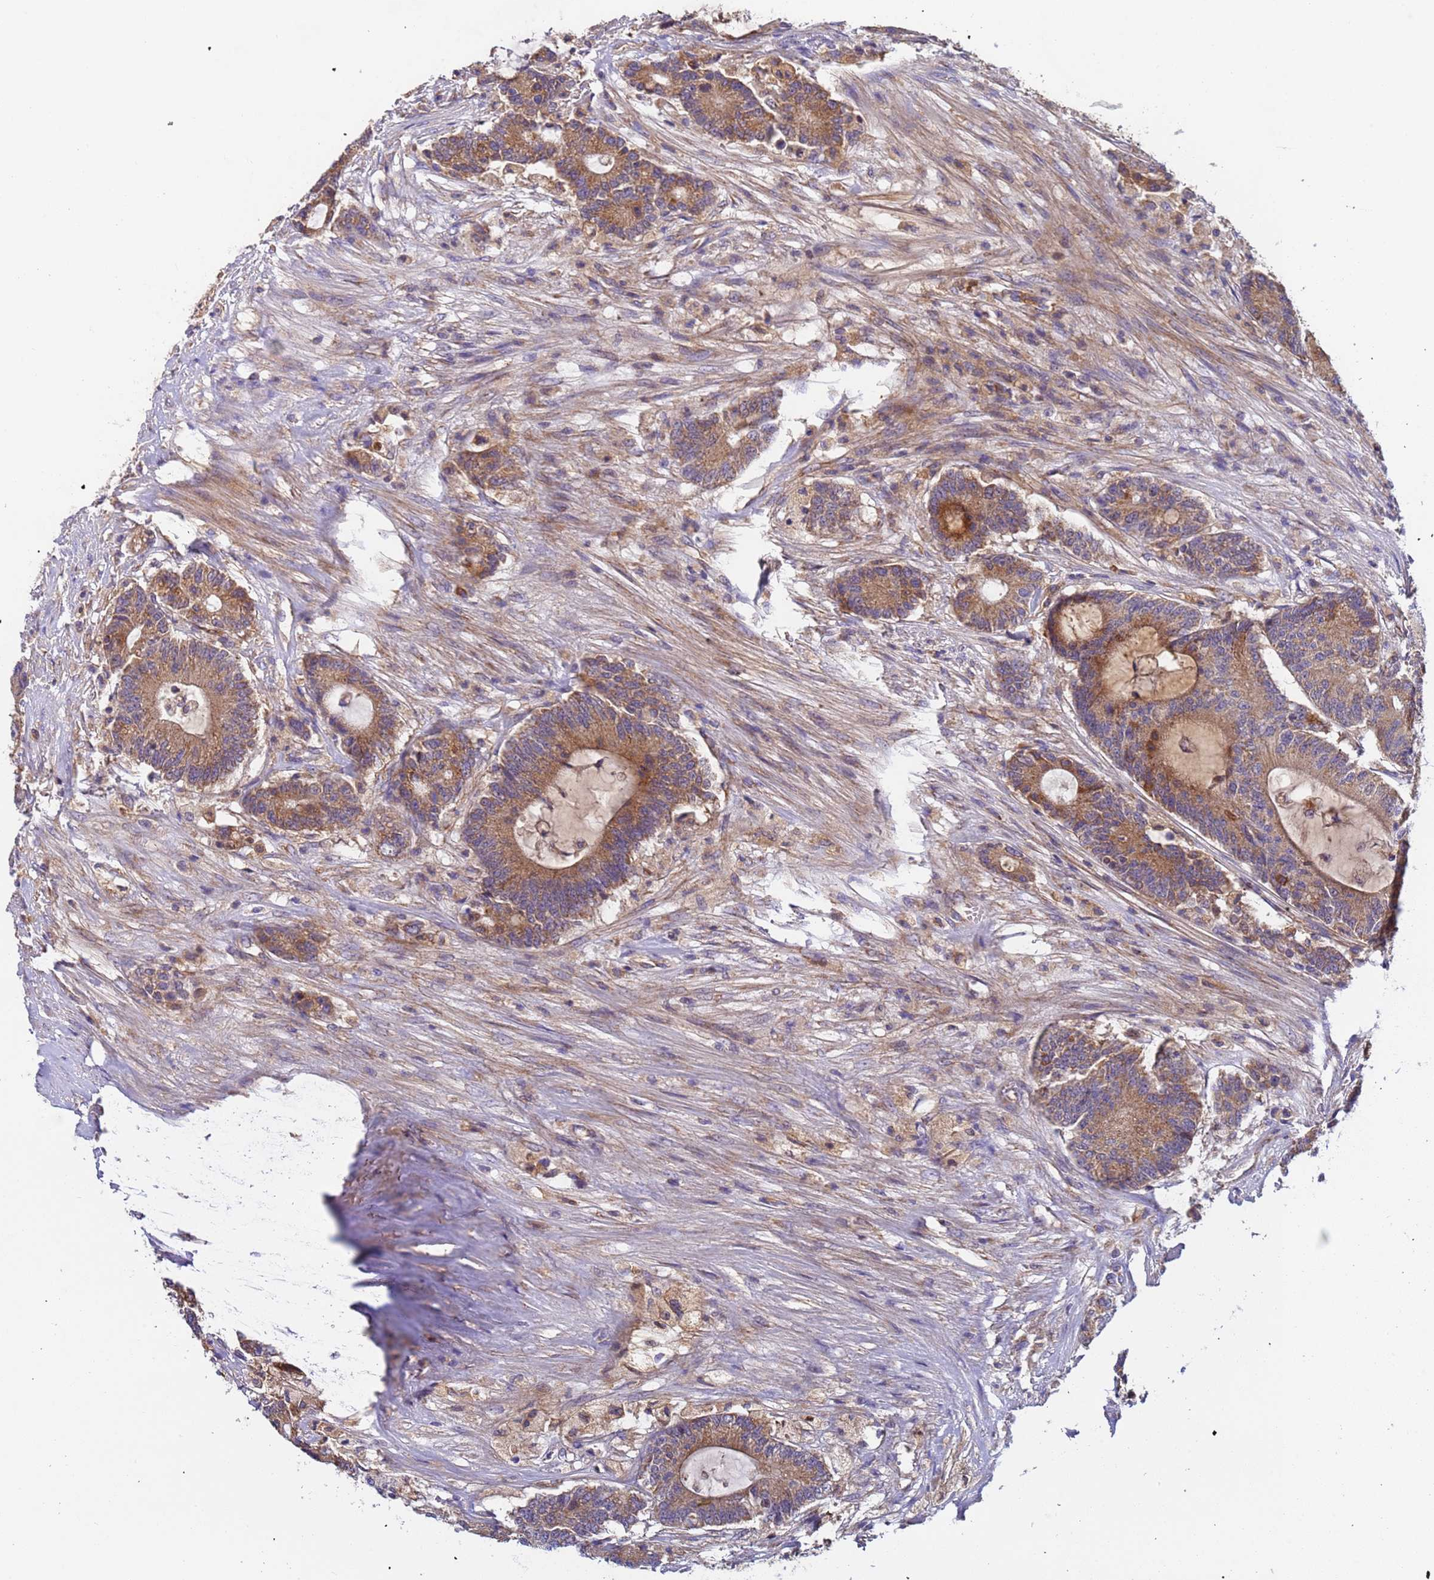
{"staining": {"intensity": "moderate", "quantity": ">75%", "location": "cytoplasmic/membranous"}, "tissue": "colorectal cancer", "cell_type": "Tumor cells", "image_type": "cancer", "snomed": [{"axis": "morphology", "description": "Adenocarcinoma, NOS"}, {"axis": "topography", "description": "Colon"}], "caption": "Tumor cells display medium levels of moderate cytoplasmic/membranous staining in approximately >75% of cells in human adenocarcinoma (colorectal).", "gene": "TMEM126A", "patient": {"sex": "female", "age": 84}}